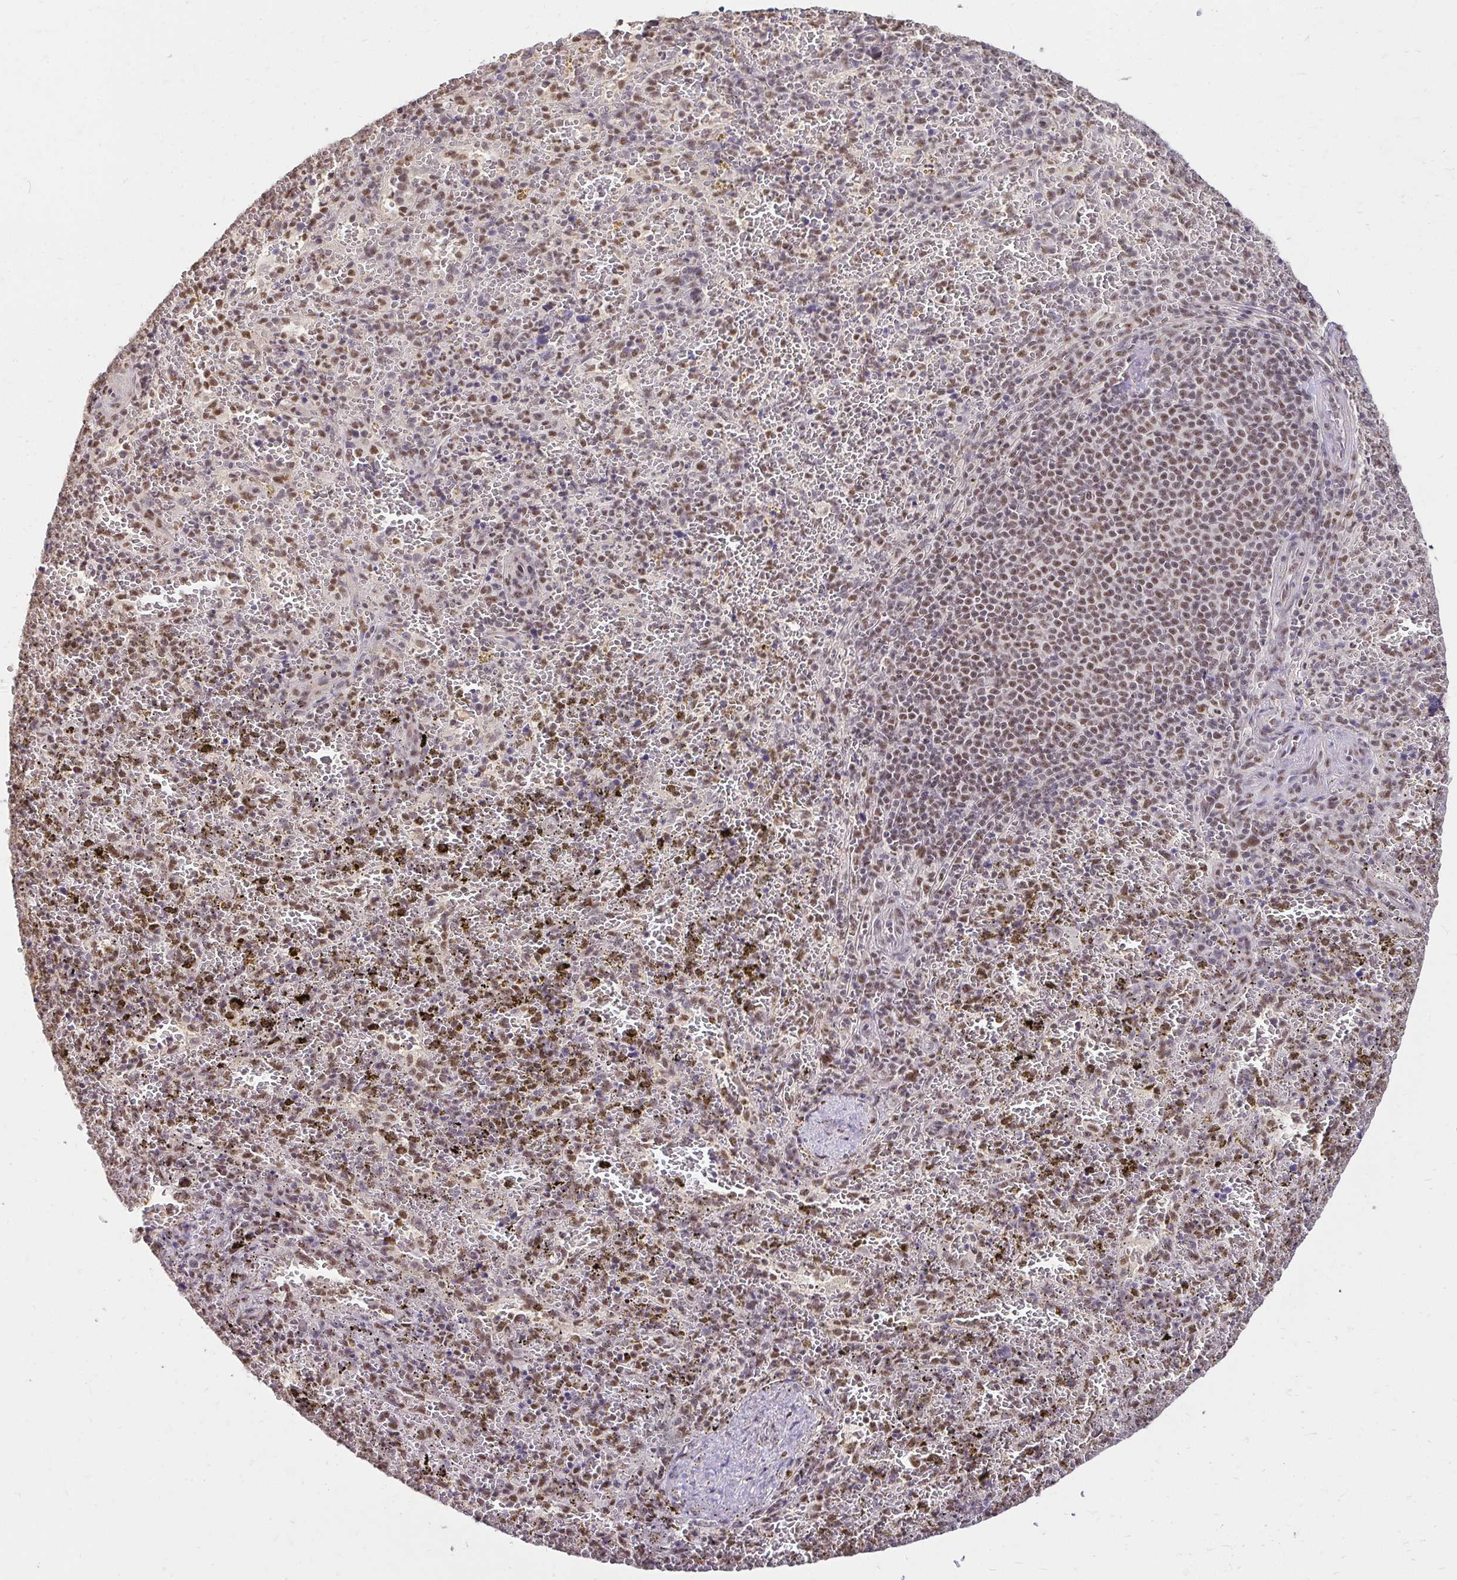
{"staining": {"intensity": "moderate", "quantity": "25%-75%", "location": "nuclear"}, "tissue": "spleen", "cell_type": "Cells in red pulp", "image_type": "normal", "snomed": [{"axis": "morphology", "description": "Normal tissue, NOS"}, {"axis": "topography", "description": "Spleen"}], "caption": "Immunohistochemical staining of normal human spleen exhibits 25%-75% levels of moderate nuclear protein staining in about 25%-75% of cells in red pulp.", "gene": "RIMS4", "patient": {"sex": "female", "age": 50}}